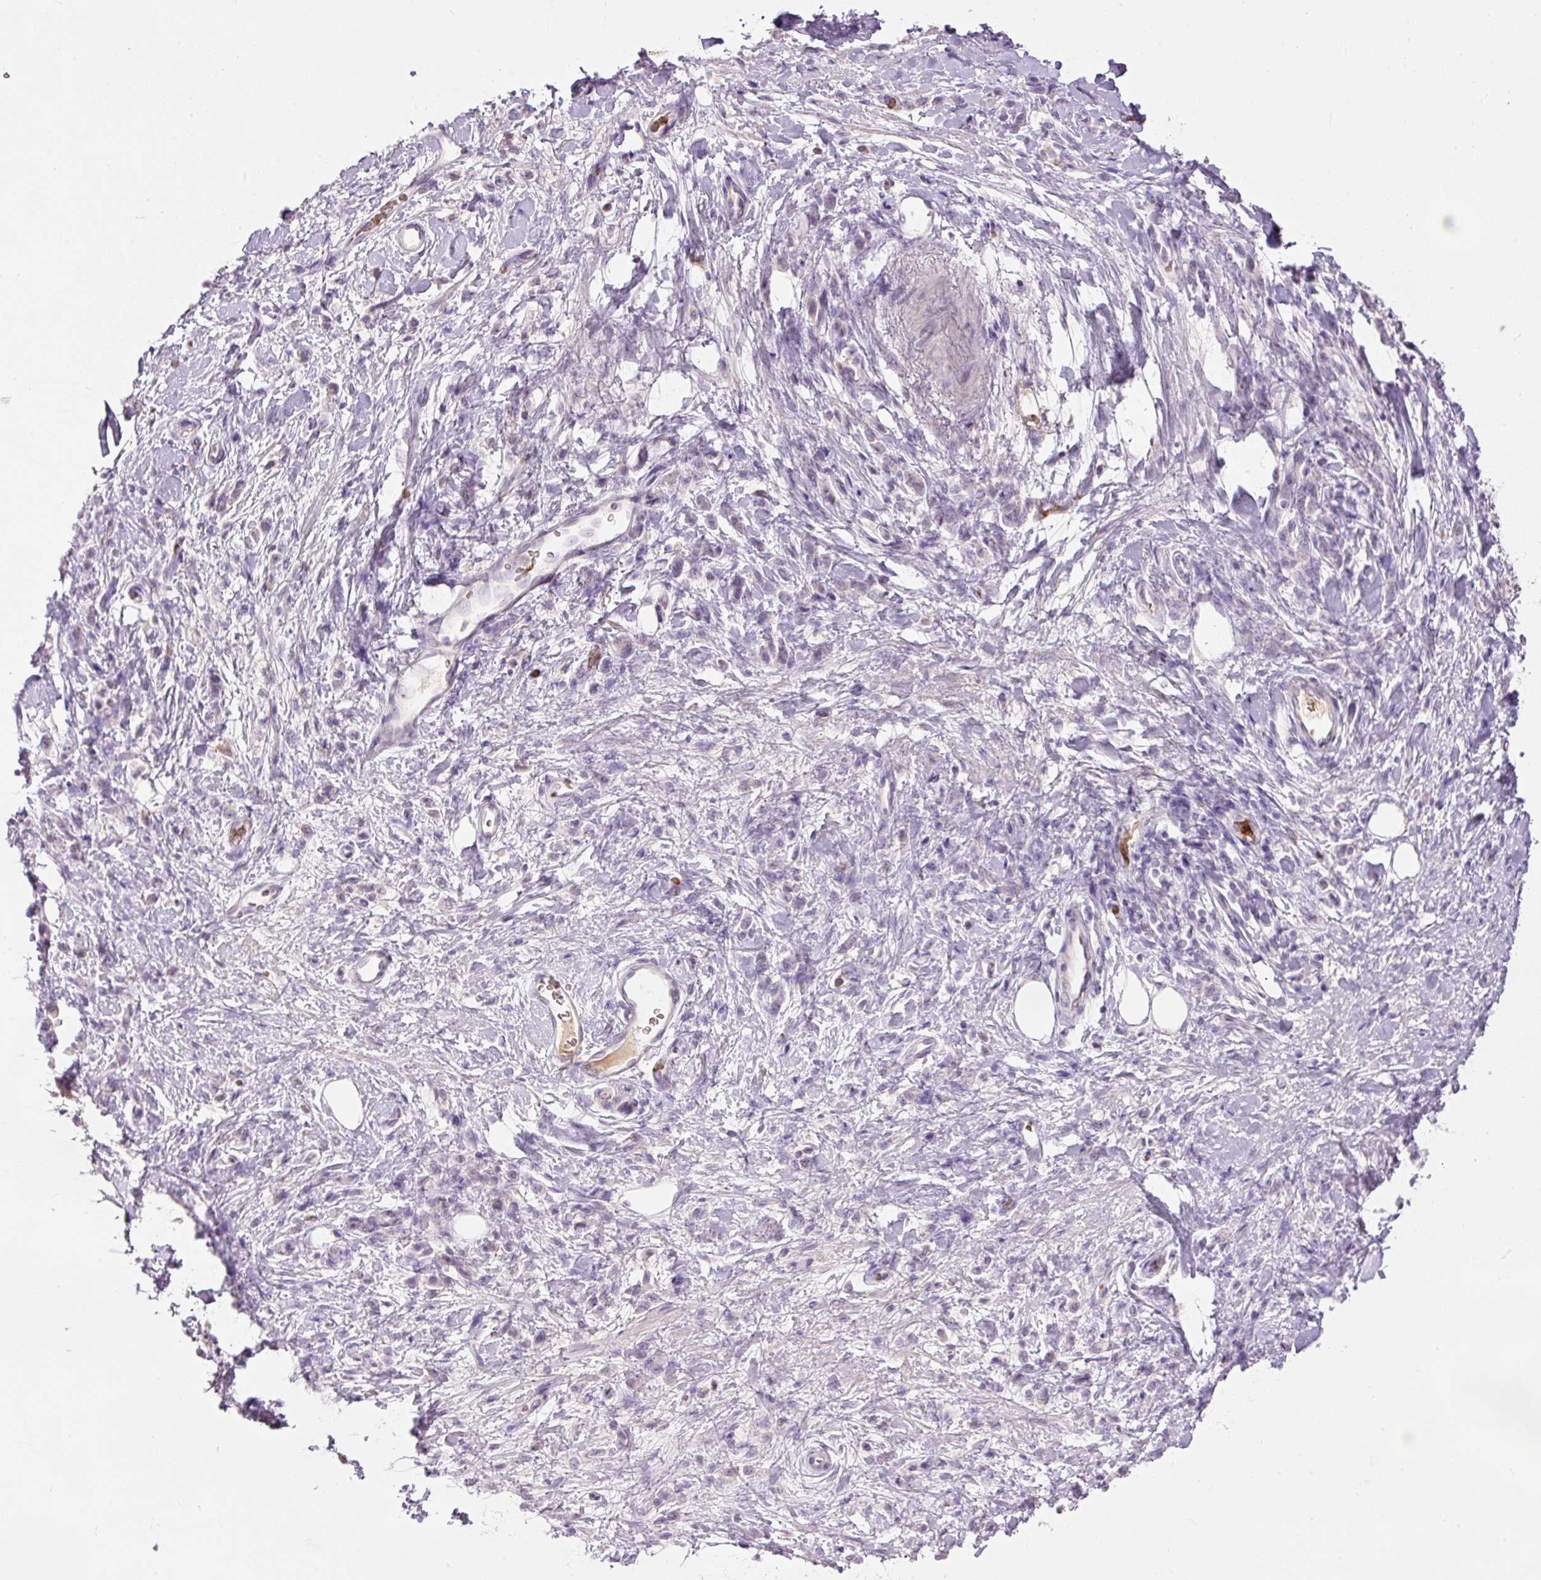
{"staining": {"intensity": "negative", "quantity": "none", "location": "none"}, "tissue": "stomach cancer", "cell_type": "Tumor cells", "image_type": "cancer", "snomed": [{"axis": "morphology", "description": "Adenocarcinoma, NOS"}, {"axis": "topography", "description": "Stomach"}], "caption": "Photomicrograph shows no protein expression in tumor cells of stomach cancer tissue.", "gene": "LY6G6D", "patient": {"sex": "male", "age": 77}}